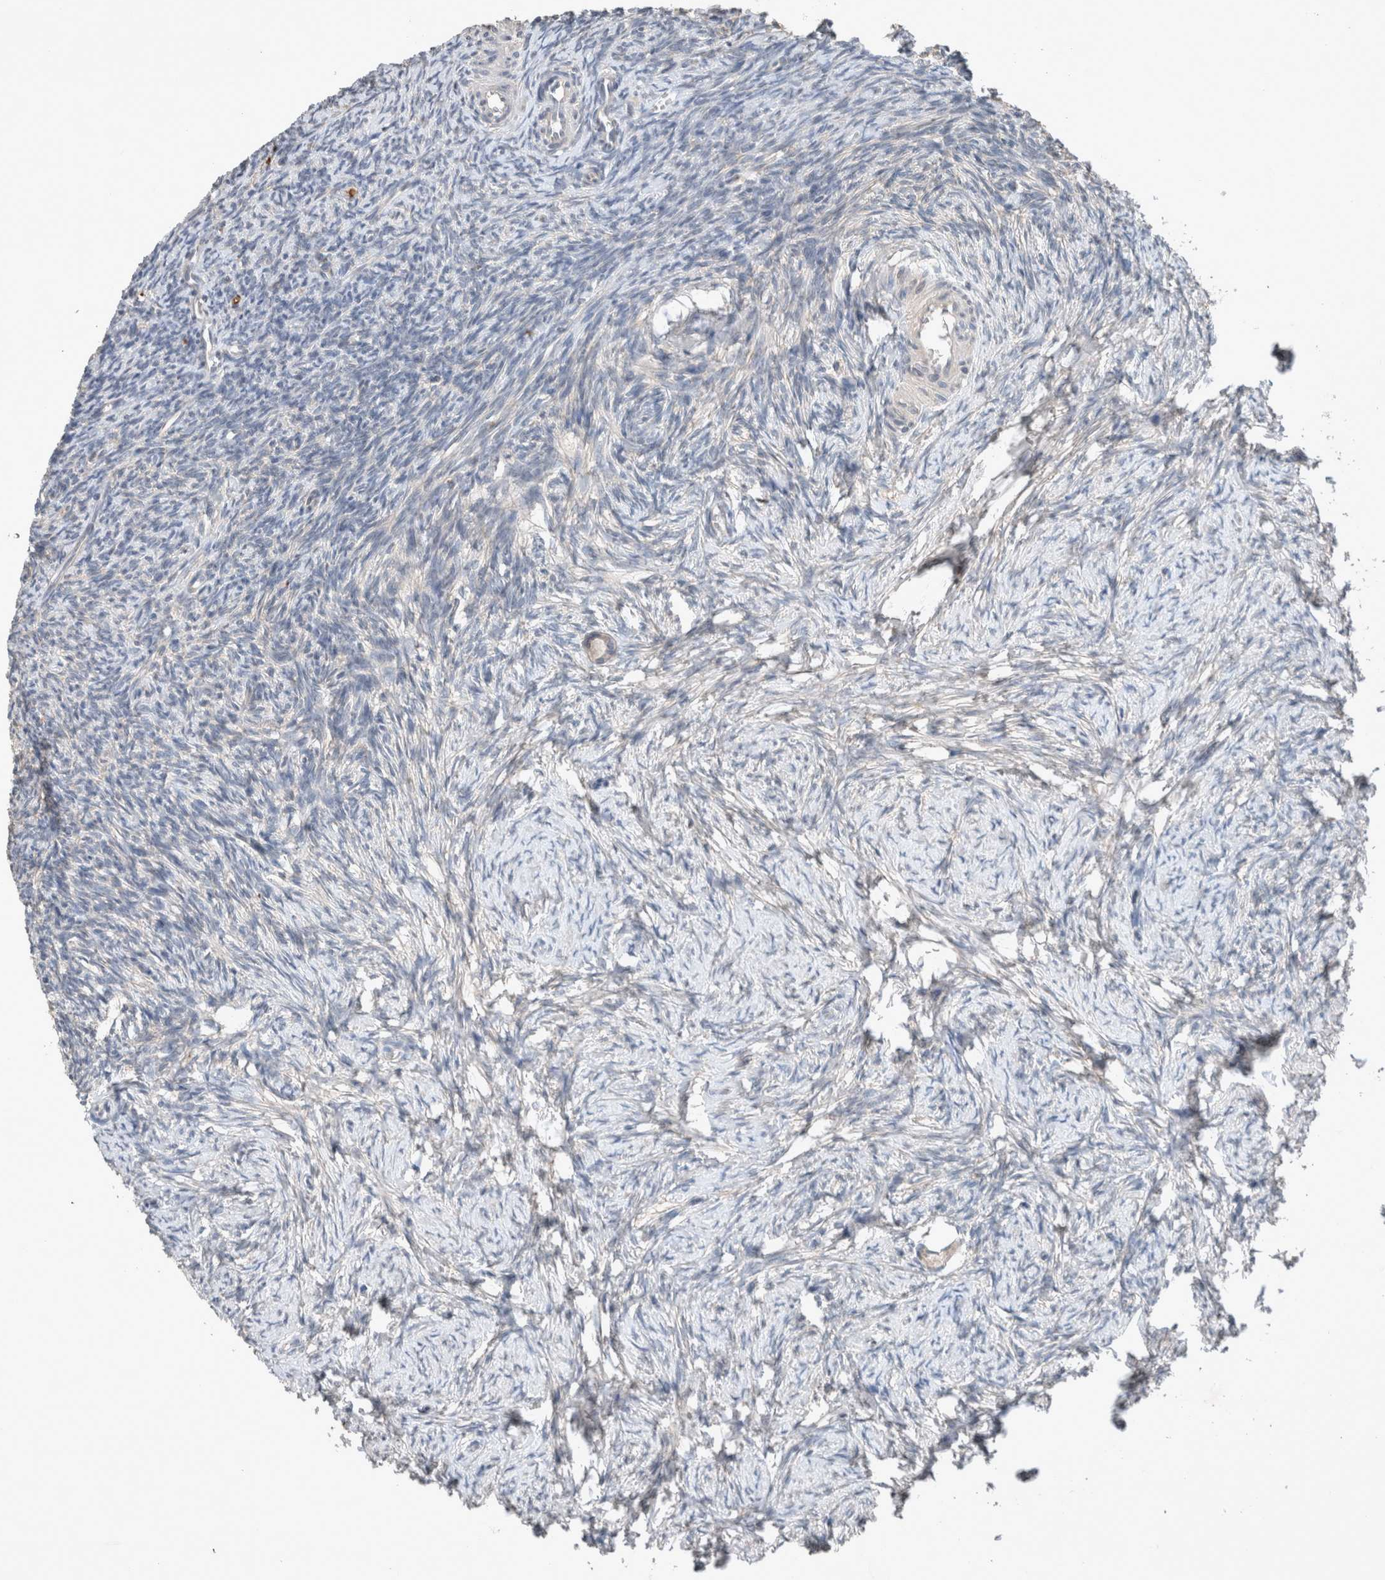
{"staining": {"intensity": "weak", "quantity": ">75%", "location": "cytoplasmic/membranous"}, "tissue": "ovary", "cell_type": "Follicle cells", "image_type": "normal", "snomed": [{"axis": "morphology", "description": "Normal tissue, NOS"}, {"axis": "topography", "description": "Ovary"}], "caption": "About >75% of follicle cells in normal human ovary reveal weak cytoplasmic/membranous protein expression as visualized by brown immunohistochemical staining.", "gene": "UGCG", "patient": {"sex": "female", "age": 34}}